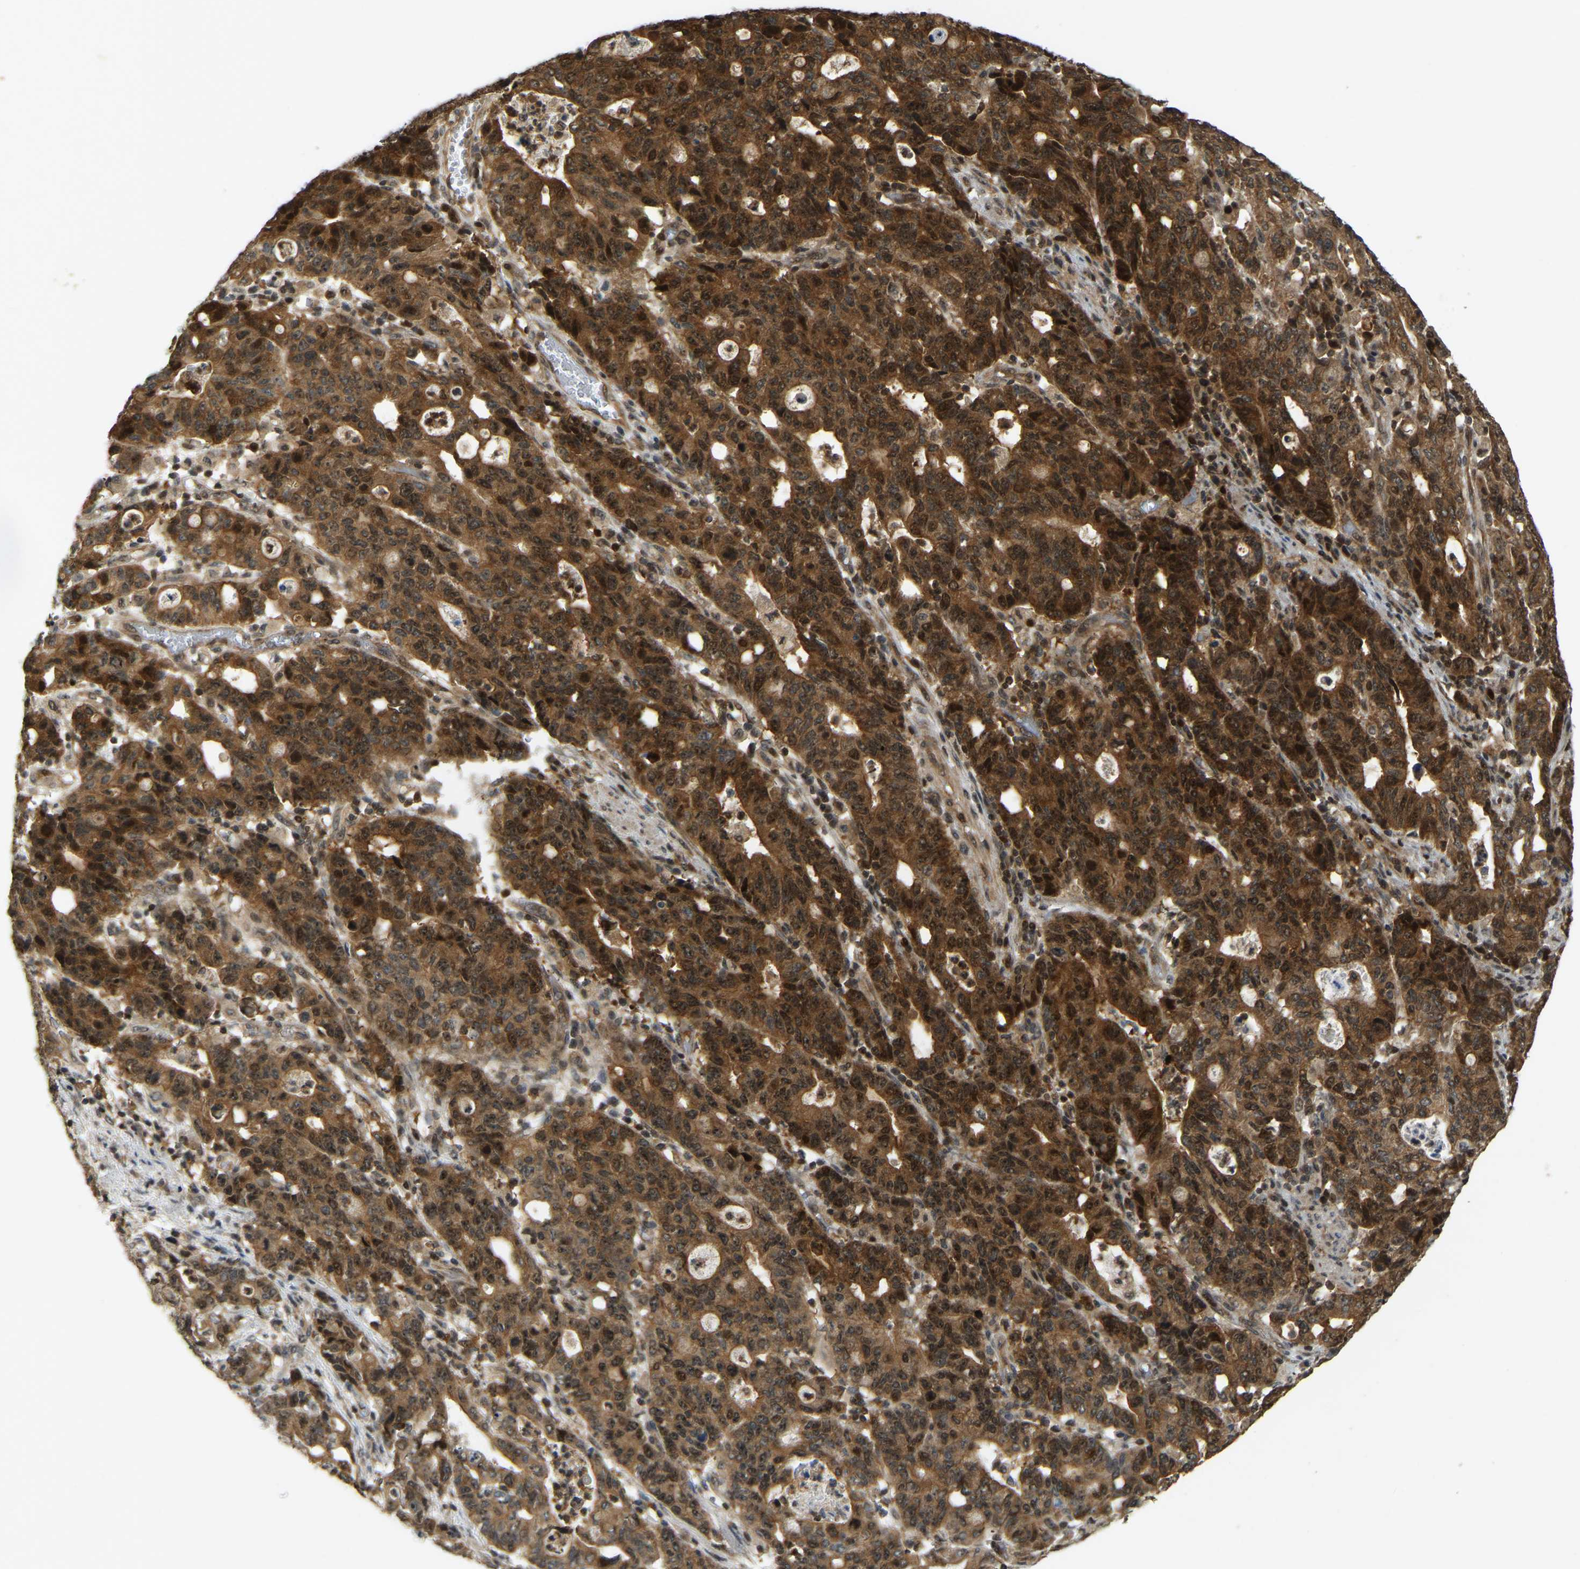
{"staining": {"intensity": "strong", "quantity": ">75%", "location": "cytoplasmic/membranous,nuclear"}, "tissue": "stomach cancer", "cell_type": "Tumor cells", "image_type": "cancer", "snomed": [{"axis": "morphology", "description": "Adenocarcinoma, NOS"}, {"axis": "topography", "description": "Stomach, upper"}], "caption": "Stomach cancer (adenocarcinoma) was stained to show a protein in brown. There is high levels of strong cytoplasmic/membranous and nuclear expression in about >75% of tumor cells.", "gene": "BRF2", "patient": {"sex": "male", "age": 69}}